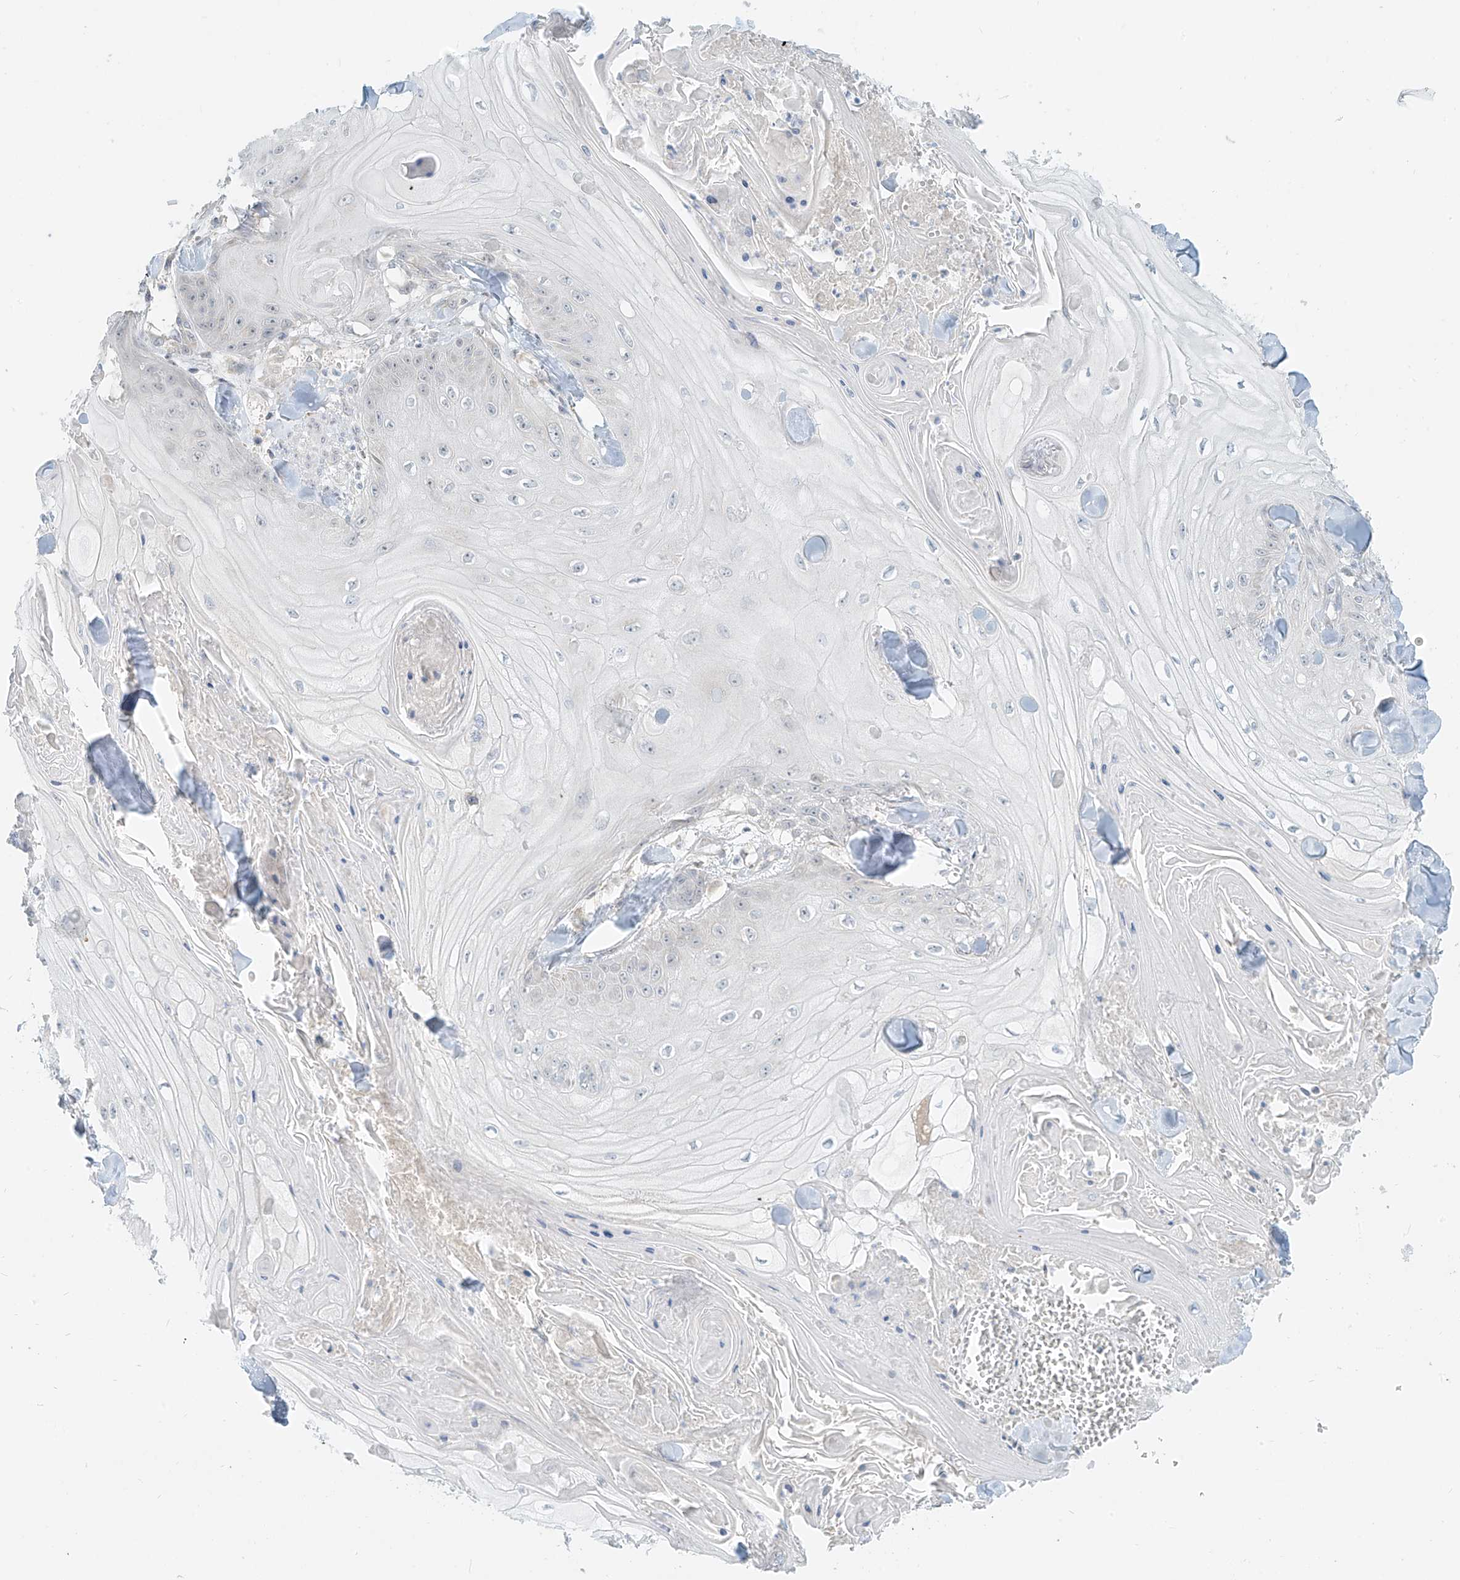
{"staining": {"intensity": "negative", "quantity": "none", "location": "none"}, "tissue": "skin cancer", "cell_type": "Tumor cells", "image_type": "cancer", "snomed": [{"axis": "morphology", "description": "Squamous cell carcinoma, NOS"}, {"axis": "topography", "description": "Skin"}], "caption": "This micrograph is of skin squamous cell carcinoma stained with immunohistochemistry to label a protein in brown with the nuclei are counter-stained blue. There is no staining in tumor cells.", "gene": "C2orf42", "patient": {"sex": "male", "age": 74}}